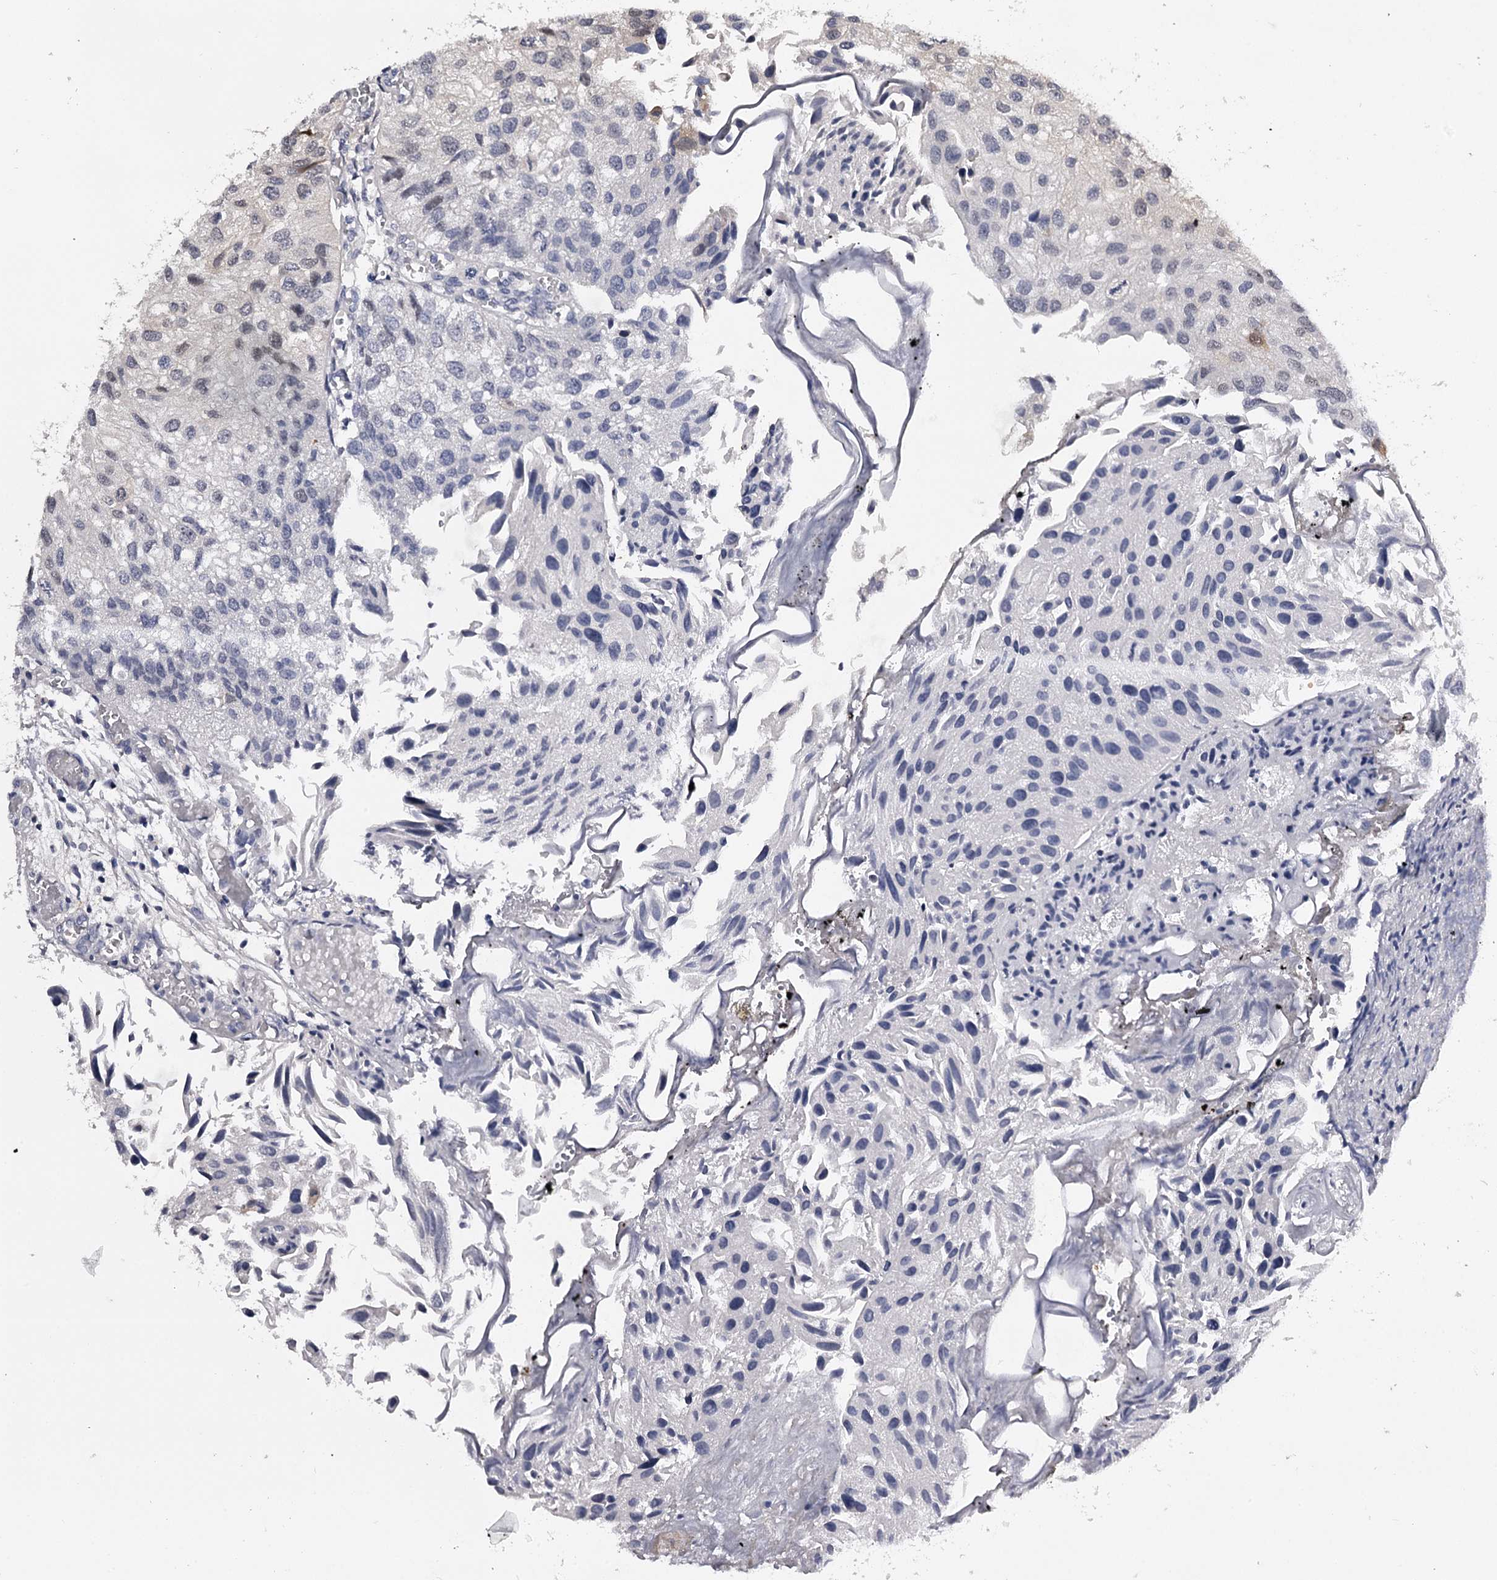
{"staining": {"intensity": "negative", "quantity": "none", "location": "none"}, "tissue": "urothelial cancer", "cell_type": "Tumor cells", "image_type": "cancer", "snomed": [{"axis": "morphology", "description": "Urothelial carcinoma, Low grade"}, {"axis": "topography", "description": "Urinary bladder"}], "caption": "This micrograph is of urothelial cancer stained with immunohistochemistry to label a protein in brown with the nuclei are counter-stained blue. There is no positivity in tumor cells. (DAB (3,3'-diaminobenzidine) immunohistochemistry with hematoxylin counter stain).", "gene": "GSTO1", "patient": {"sex": "female", "age": 89}}